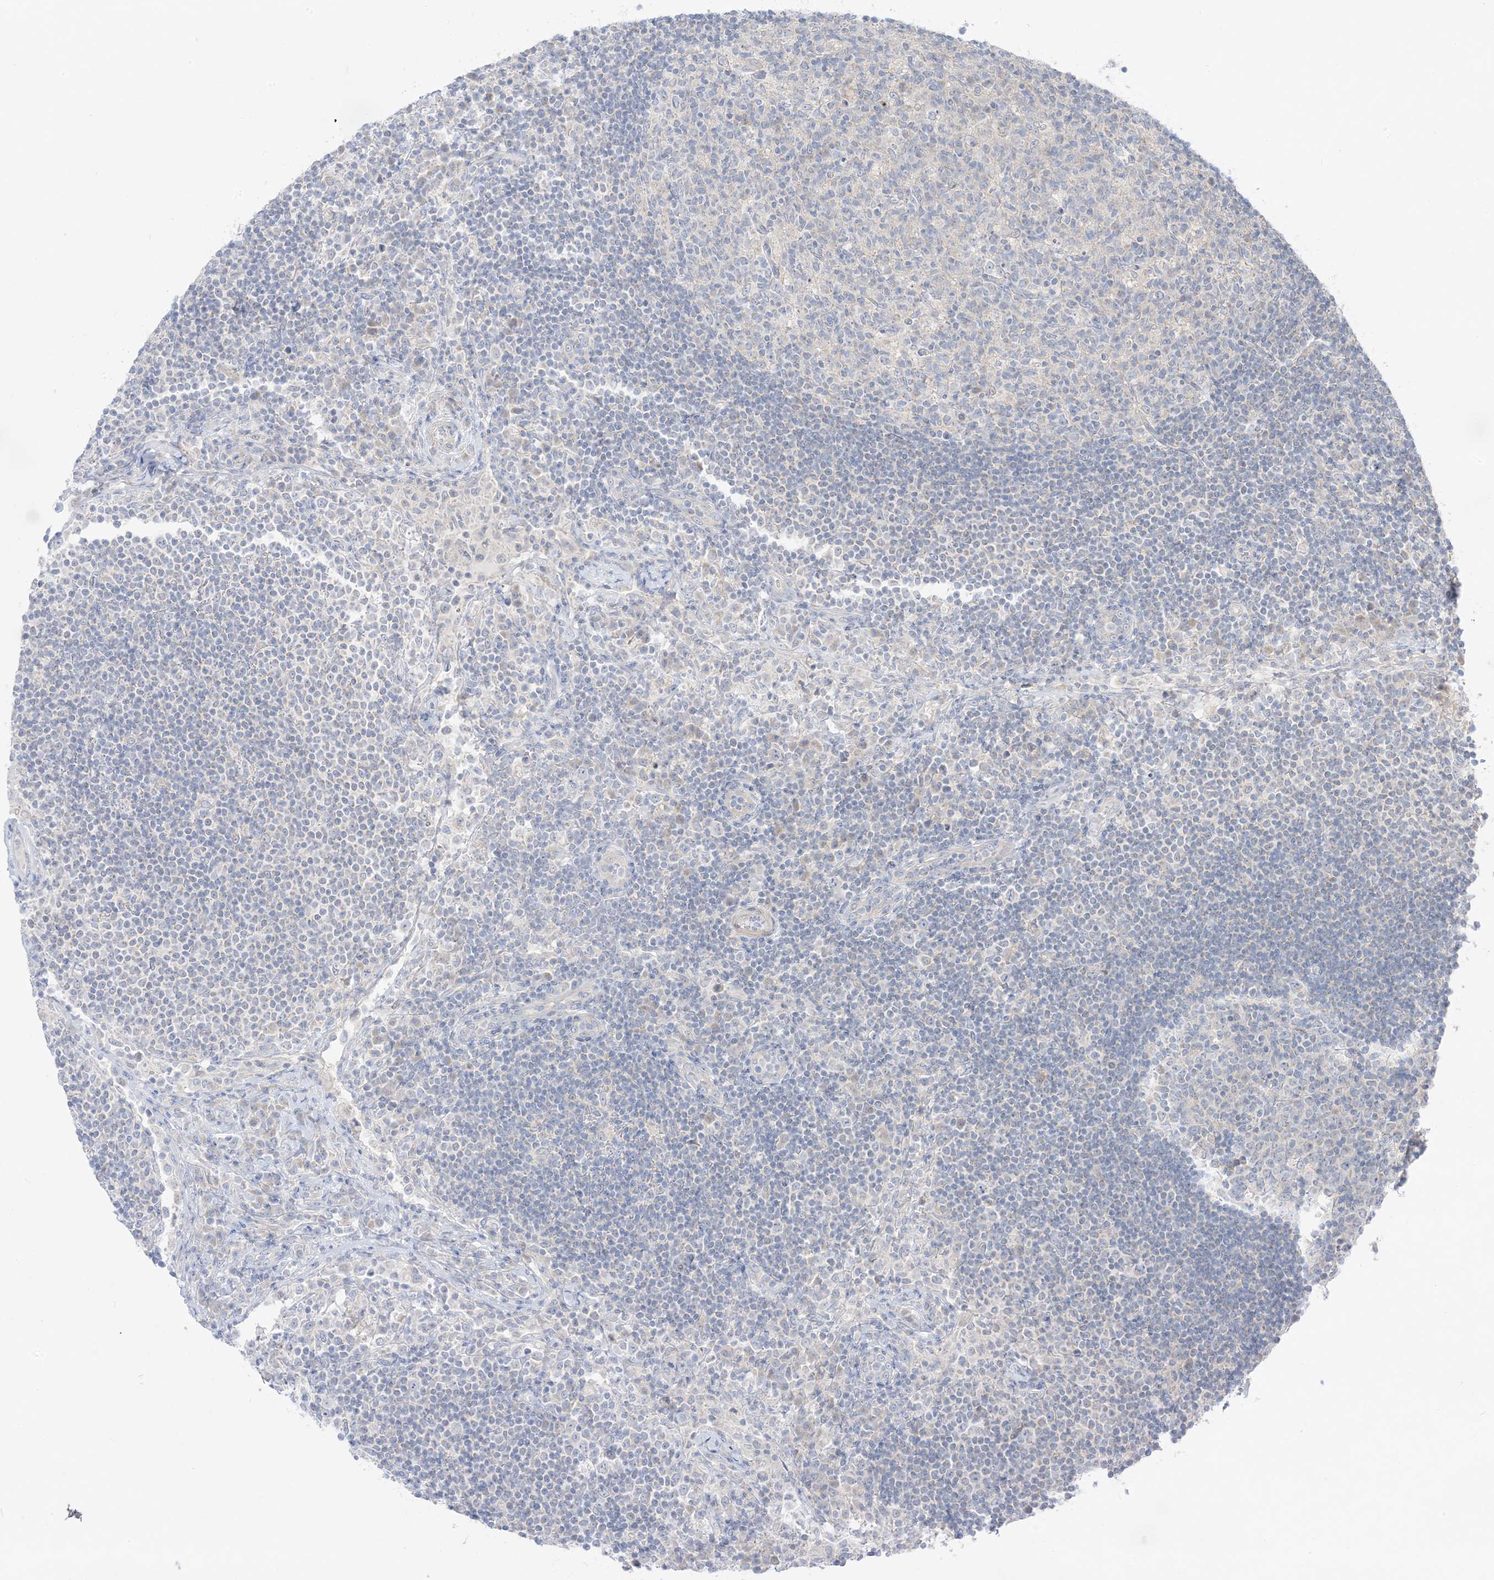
{"staining": {"intensity": "negative", "quantity": "none", "location": "none"}, "tissue": "lymph node", "cell_type": "Germinal center cells", "image_type": "normal", "snomed": [{"axis": "morphology", "description": "Normal tissue, NOS"}, {"axis": "topography", "description": "Lymph node"}], "caption": "Immunohistochemistry micrograph of normal human lymph node stained for a protein (brown), which reveals no positivity in germinal center cells.", "gene": "FAM184A", "patient": {"sex": "female", "age": 53}}